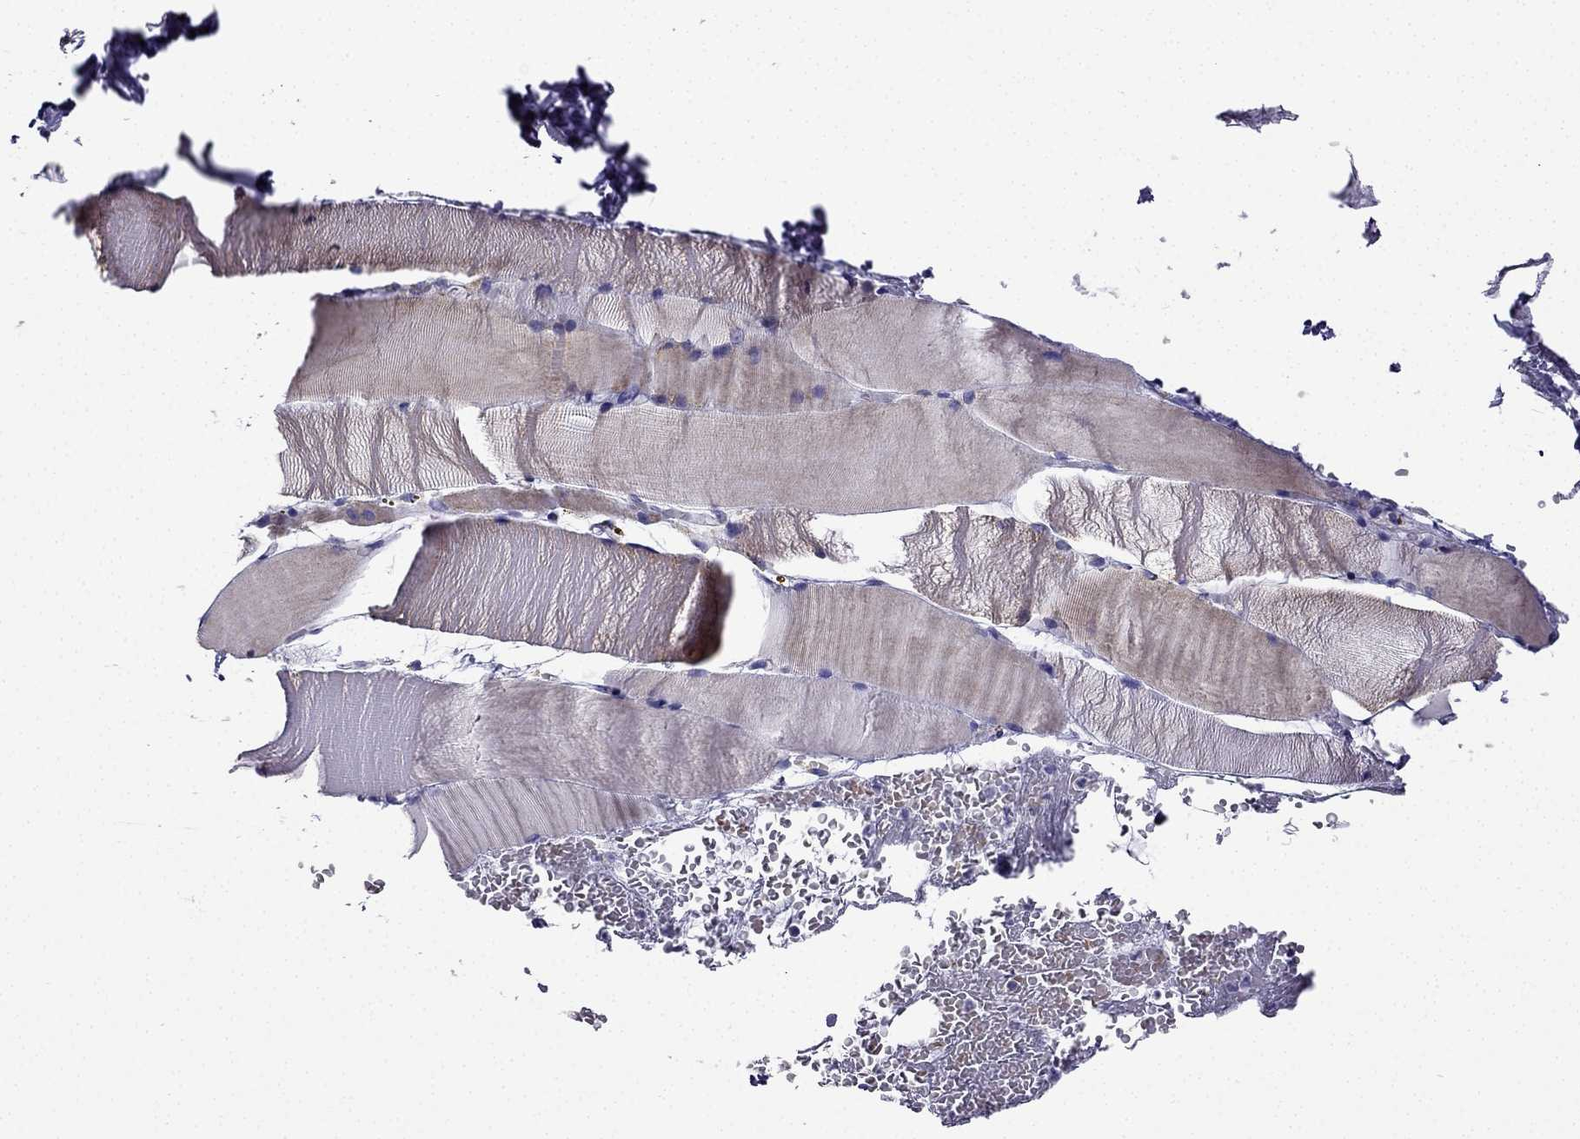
{"staining": {"intensity": "negative", "quantity": "none", "location": "none"}, "tissue": "skeletal muscle", "cell_type": "Myocytes", "image_type": "normal", "snomed": [{"axis": "morphology", "description": "Normal tissue, NOS"}, {"axis": "topography", "description": "Skeletal muscle"}], "caption": "Myocytes are negative for brown protein staining in normal skeletal muscle. Brightfield microscopy of immunohistochemistry (IHC) stained with DAB (brown) and hematoxylin (blue), captured at high magnification.", "gene": "KIF5A", "patient": {"sex": "female", "age": 37}}